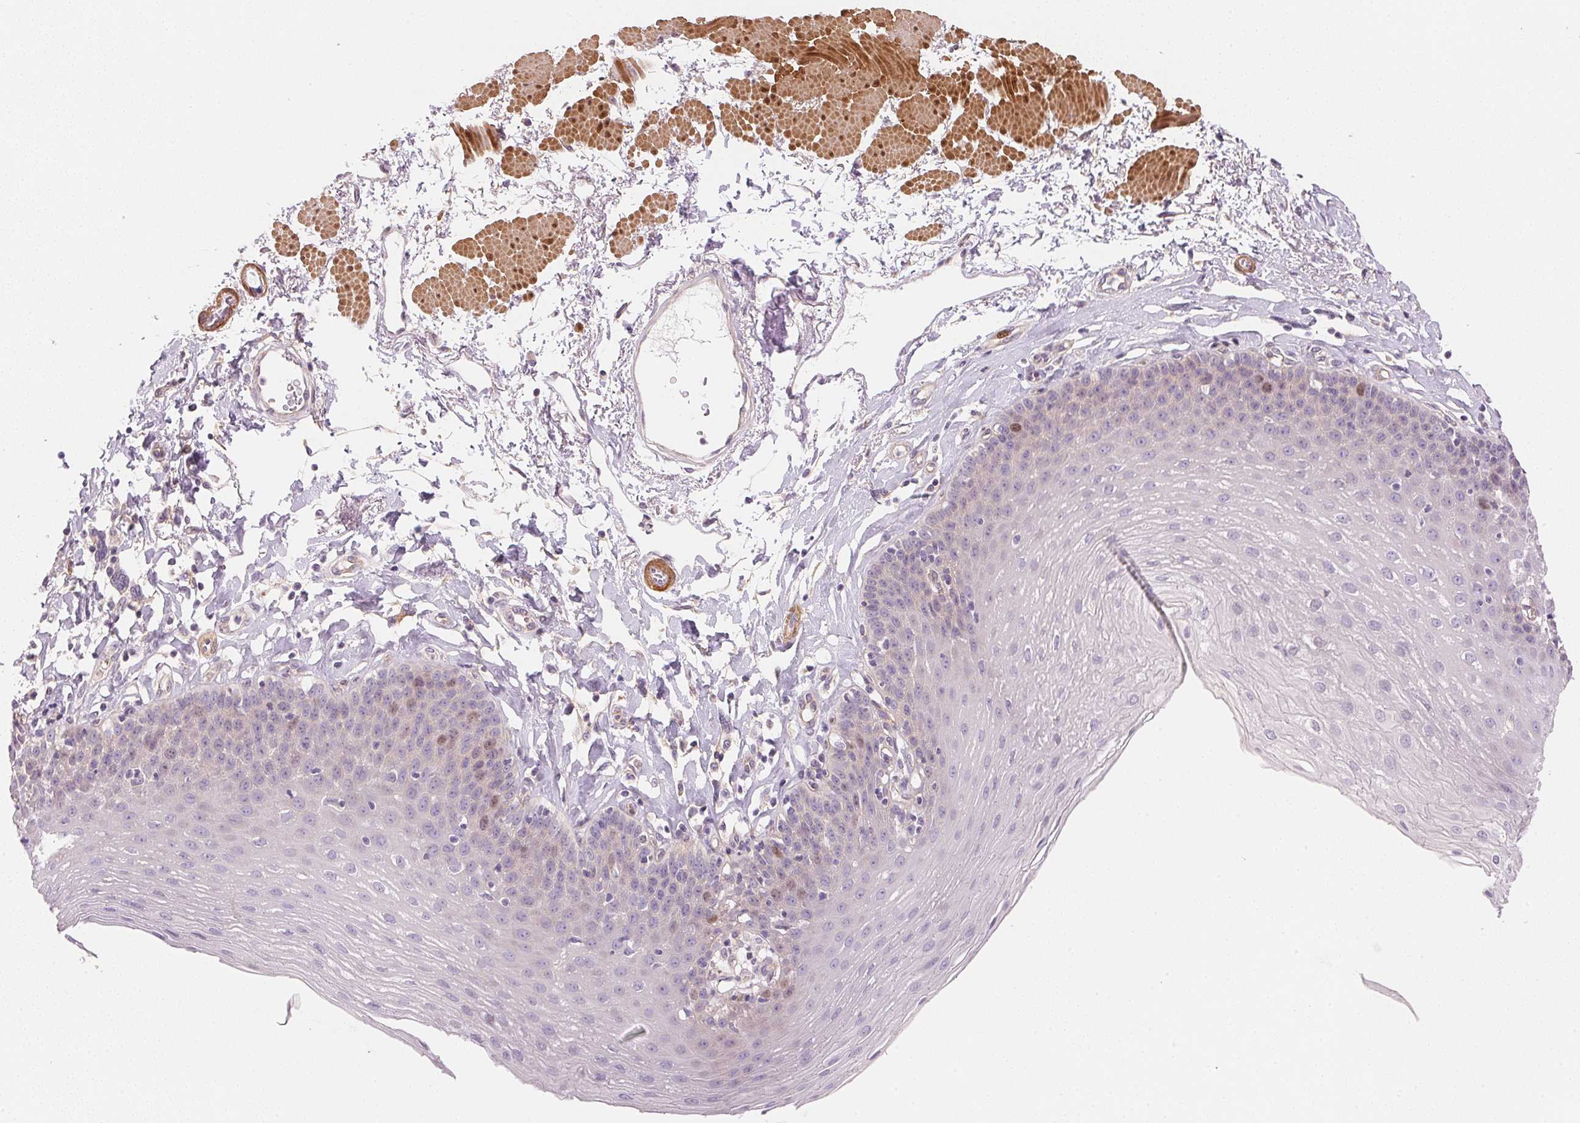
{"staining": {"intensity": "moderate", "quantity": "<25%", "location": "nuclear"}, "tissue": "esophagus", "cell_type": "Squamous epithelial cells", "image_type": "normal", "snomed": [{"axis": "morphology", "description": "Normal tissue, NOS"}, {"axis": "topography", "description": "Esophagus"}], "caption": "Immunohistochemical staining of benign human esophagus reveals <25% levels of moderate nuclear protein positivity in about <25% of squamous epithelial cells.", "gene": "SMTN", "patient": {"sex": "female", "age": 81}}